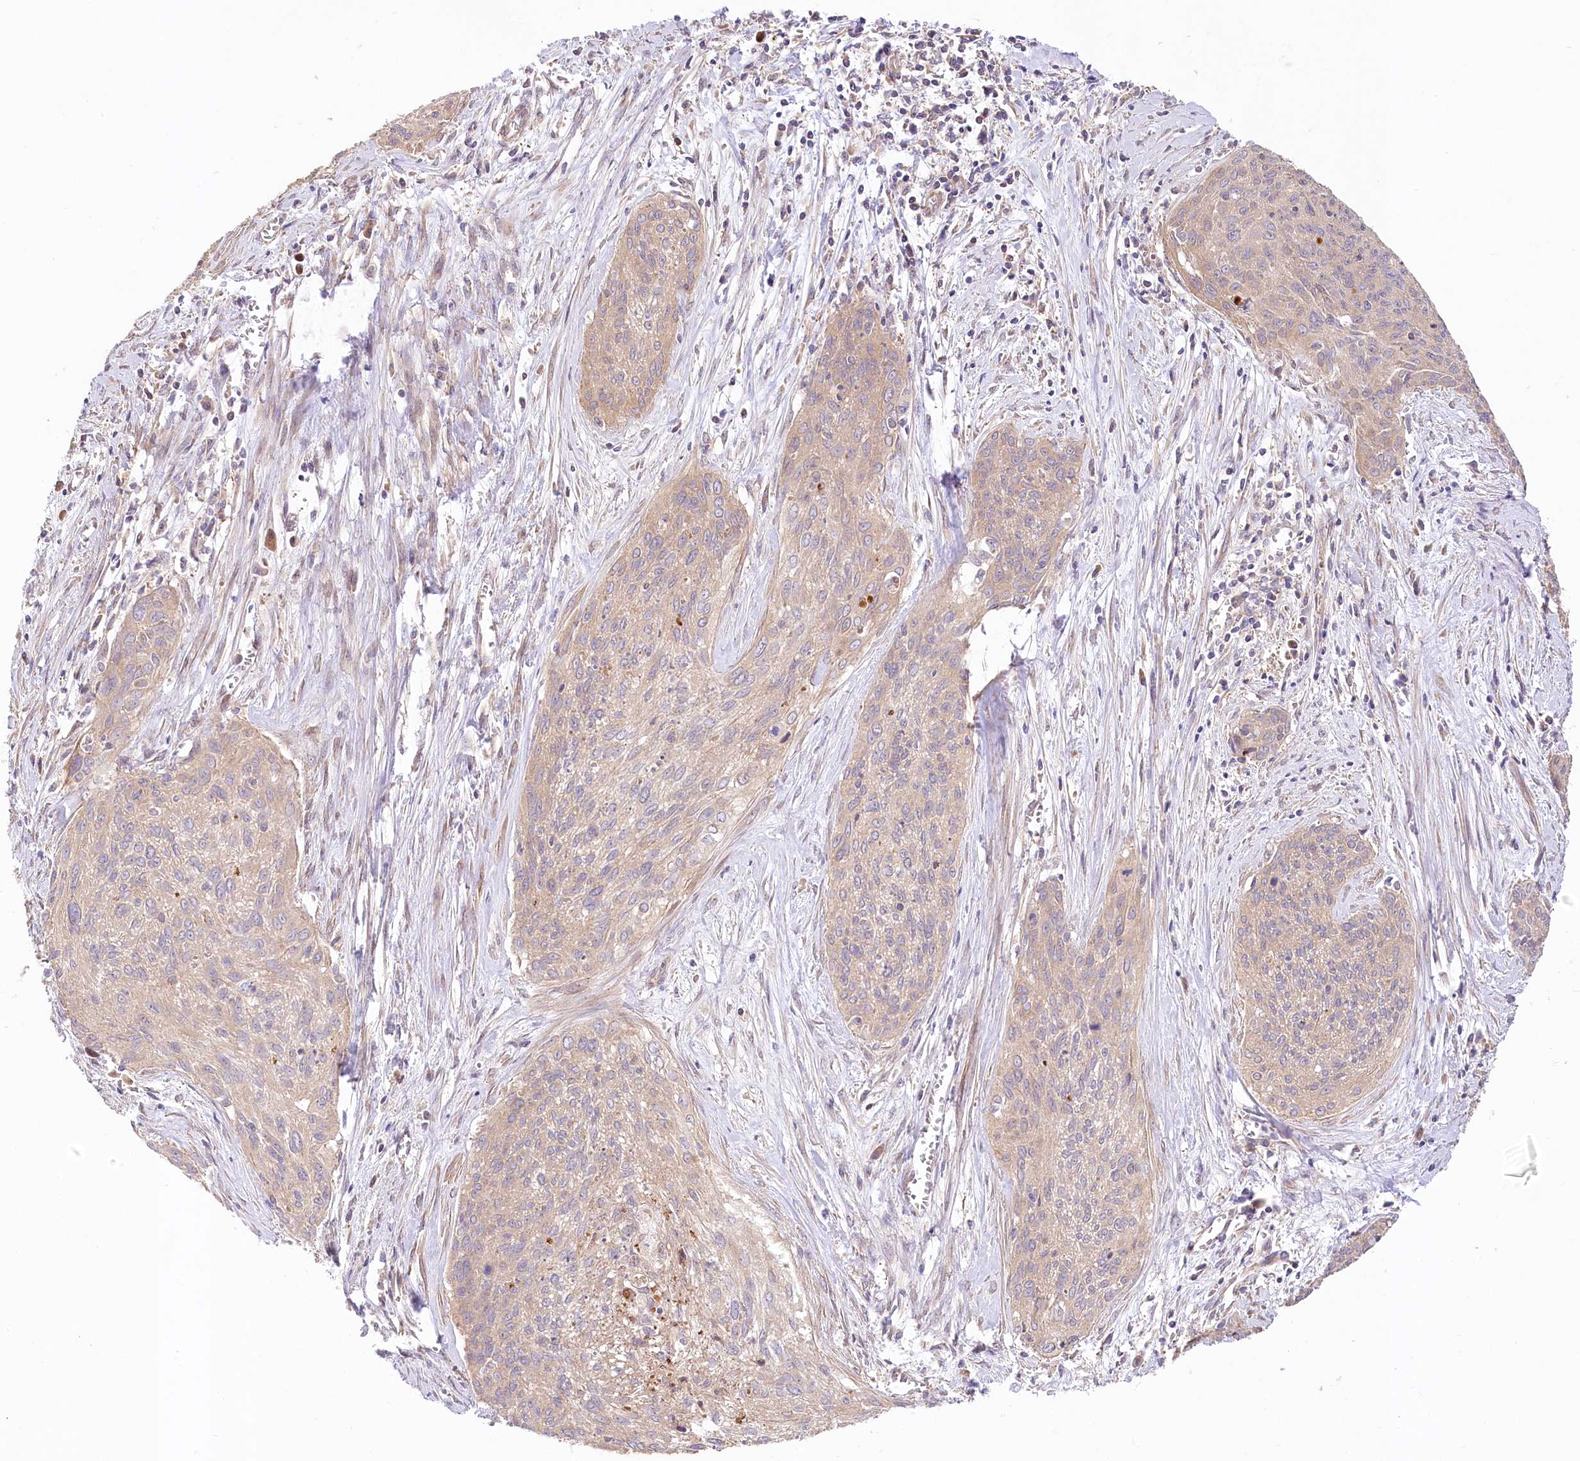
{"staining": {"intensity": "weak", "quantity": ">75%", "location": "cytoplasmic/membranous"}, "tissue": "cervical cancer", "cell_type": "Tumor cells", "image_type": "cancer", "snomed": [{"axis": "morphology", "description": "Squamous cell carcinoma, NOS"}, {"axis": "topography", "description": "Cervix"}], "caption": "This image exhibits immunohistochemistry (IHC) staining of cervical cancer (squamous cell carcinoma), with low weak cytoplasmic/membranous positivity in about >75% of tumor cells.", "gene": "PYROXD1", "patient": {"sex": "female", "age": 55}}